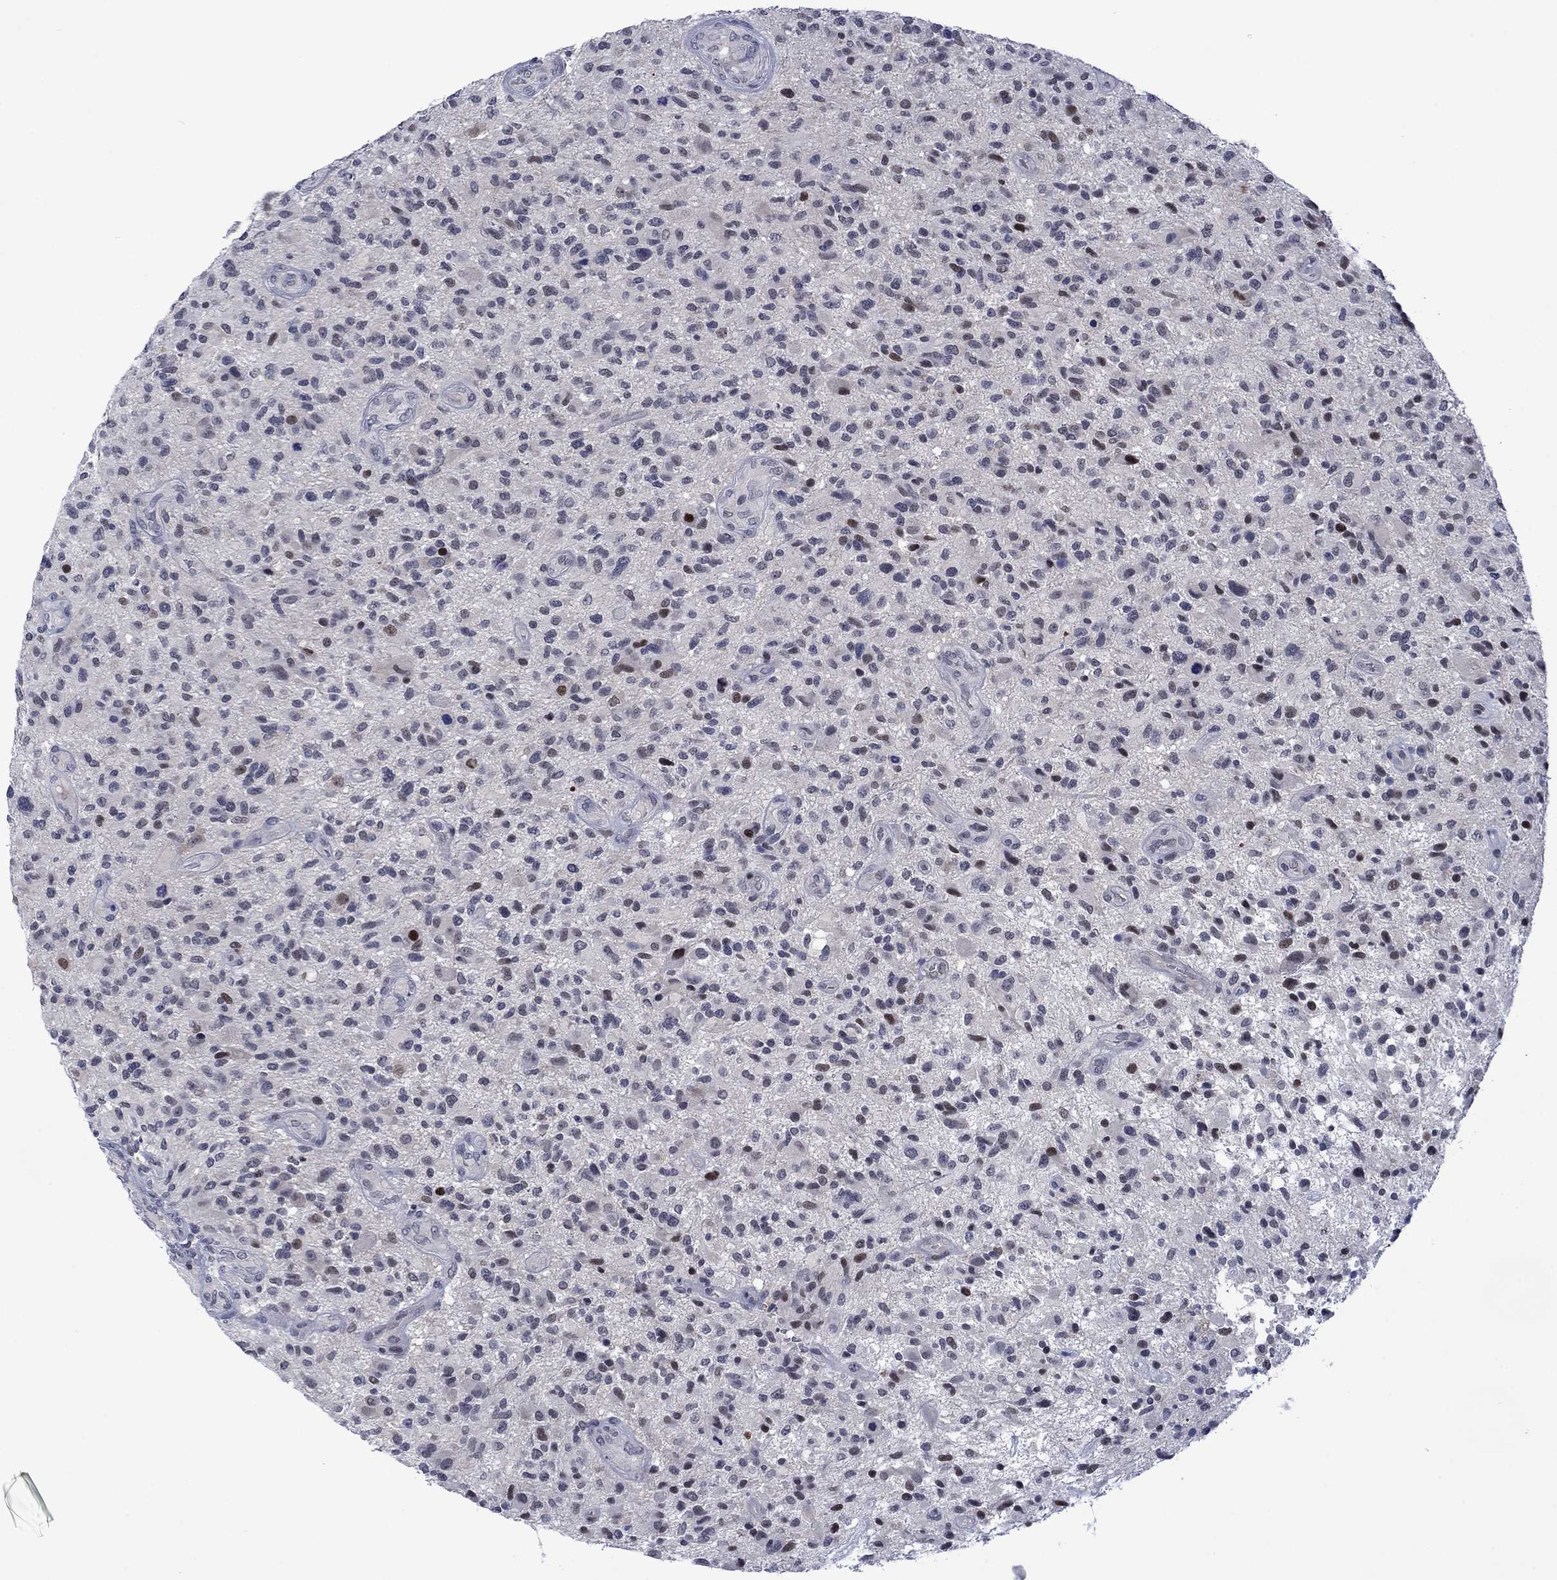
{"staining": {"intensity": "negative", "quantity": "none", "location": "none"}, "tissue": "glioma", "cell_type": "Tumor cells", "image_type": "cancer", "snomed": [{"axis": "morphology", "description": "Glioma, malignant, High grade"}, {"axis": "topography", "description": "Brain"}], "caption": "IHC of malignant glioma (high-grade) displays no positivity in tumor cells. The staining is performed using DAB (3,3'-diaminobenzidine) brown chromogen with nuclei counter-stained in using hematoxylin.", "gene": "AGL", "patient": {"sex": "male", "age": 47}}